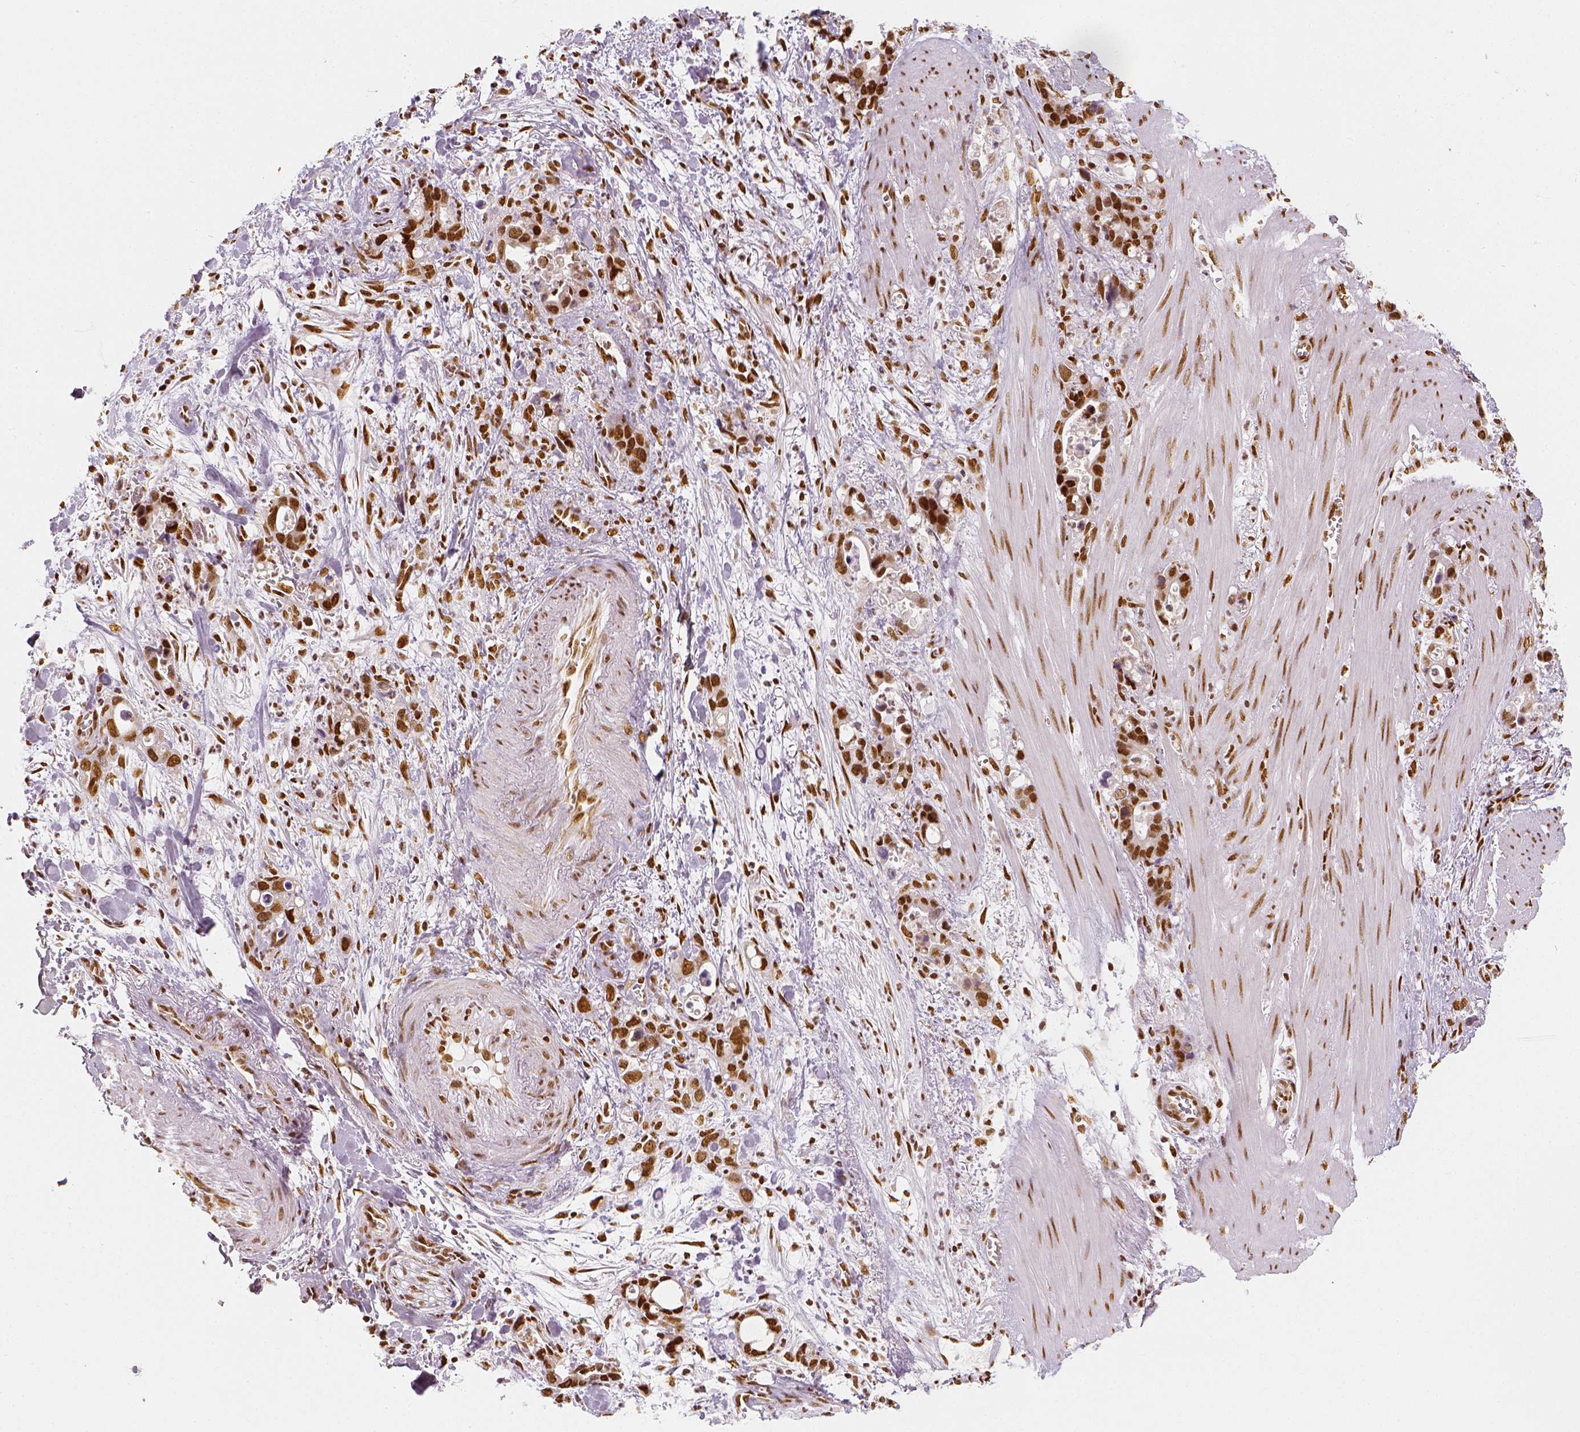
{"staining": {"intensity": "strong", "quantity": ">75%", "location": "nuclear"}, "tissue": "stomach cancer", "cell_type": "Tumor cells", "image_type": "cancer", "snomed": [{"axis": "morphology", "description": "Normal tissue, NOS"}, {"axis": "morphology", "description": "Adenocarcinoma, NOS"}, {"axis": "topography", "description": "Esophagus"}, {"axis": "topography", "description": "Stomach, upper"}], "caption": "Immunohistochemical staining of human stomach cancer demonstrates strong nuclear protein staining in about >75% of tumor cells.", "gene": "KDM5B", "patient": {"sex": "male", "age": 74}}